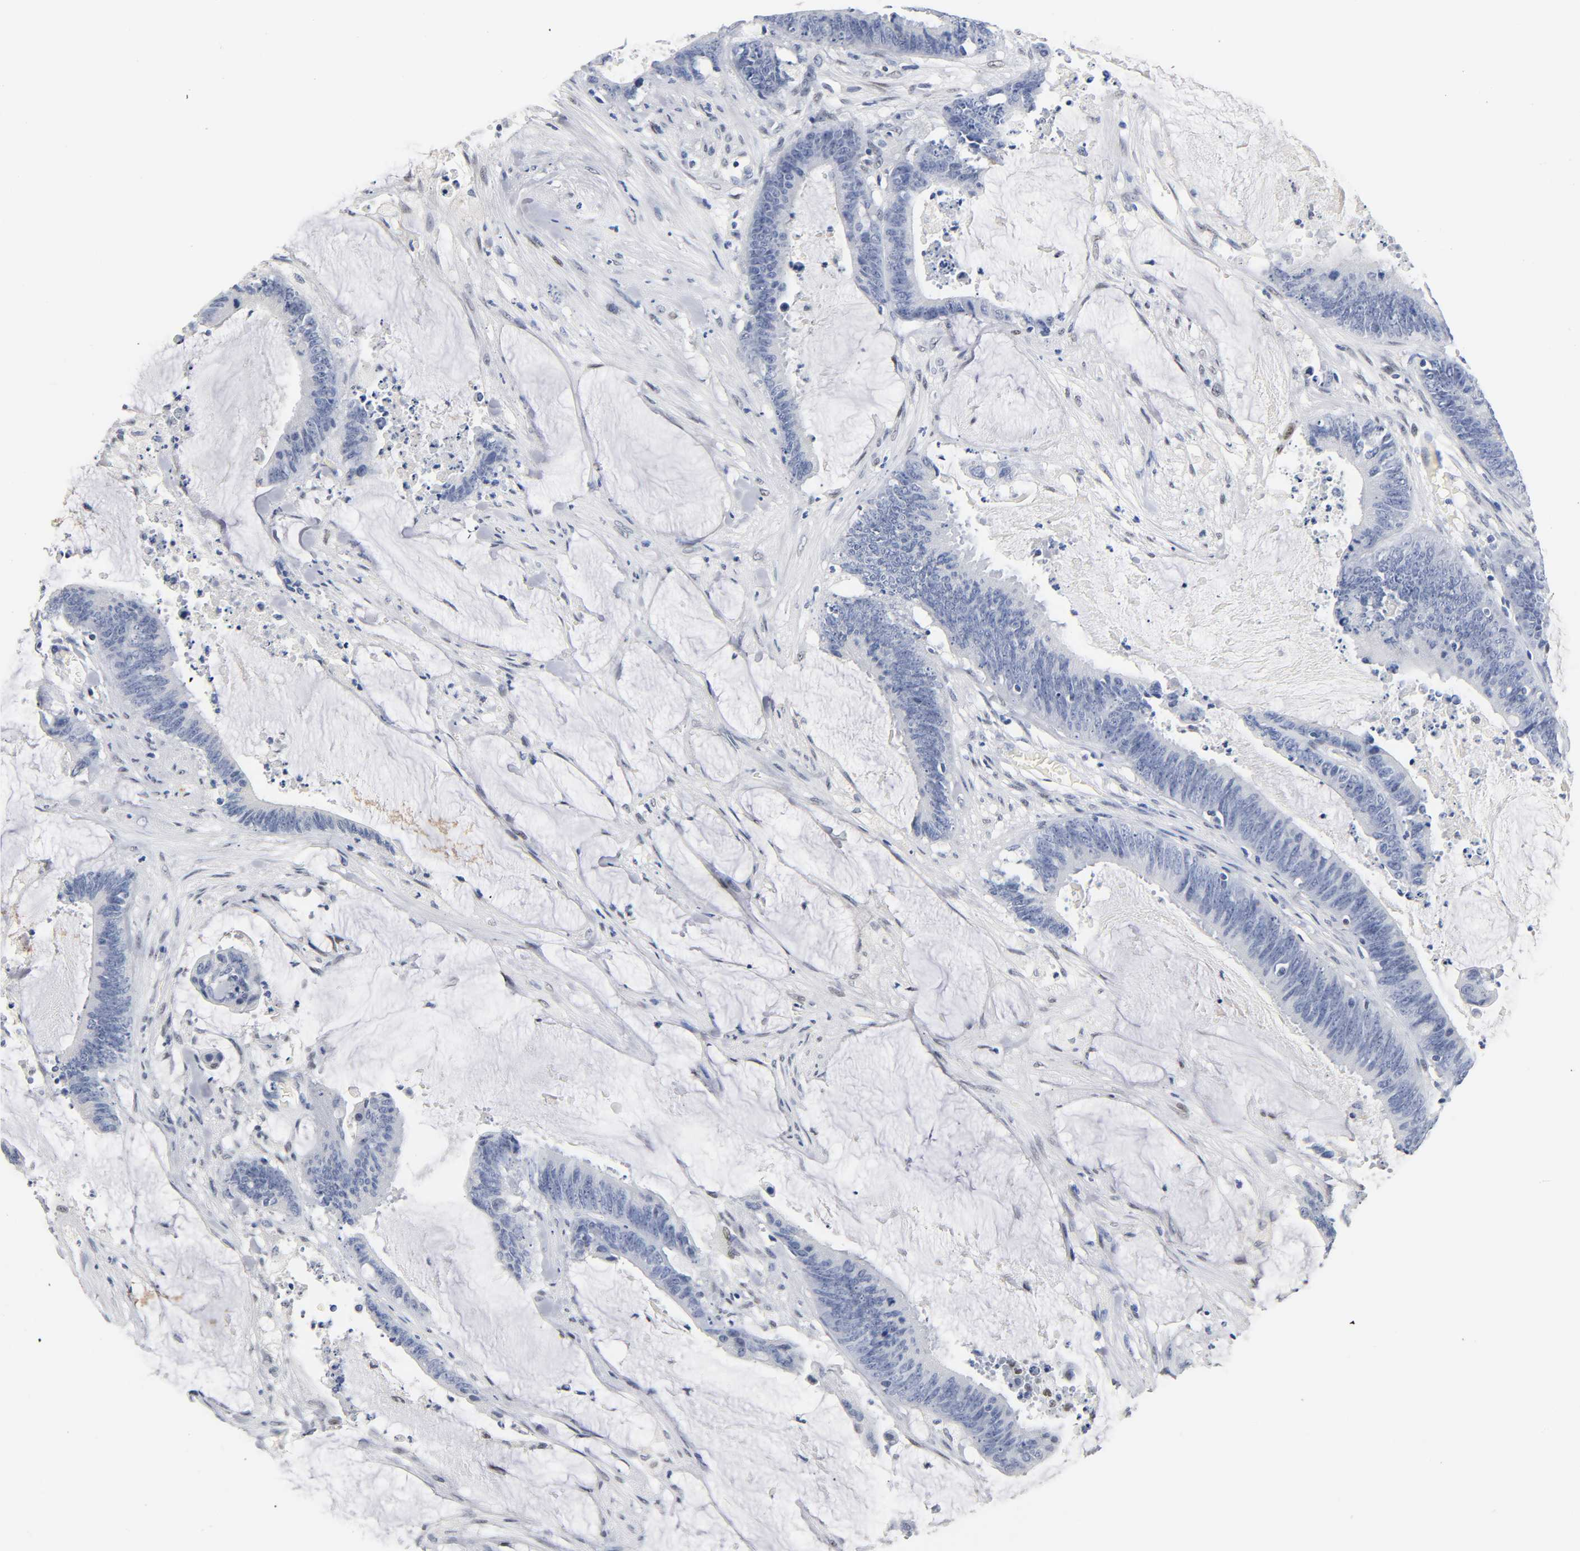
{"staining": {"intensity": "negative", "quantity": "none", "location": "none"}, "tissue": "colorectal cancer", "cell_type": "Tumor cells", "image_type": "cancer", "snomed": [{"axis": "morphology", "description": "Adenocarcinoma, NOS"}, {"axis": "topography", "description": "Rectum"}], "caption": "Tumor cells are negative for protein expression in human adenocarcinoma (colorectal). (IHC, brightfield microscopy, high magnification).", "gene": "NAB2", "patient": {"sex": "female", "age": 66}}